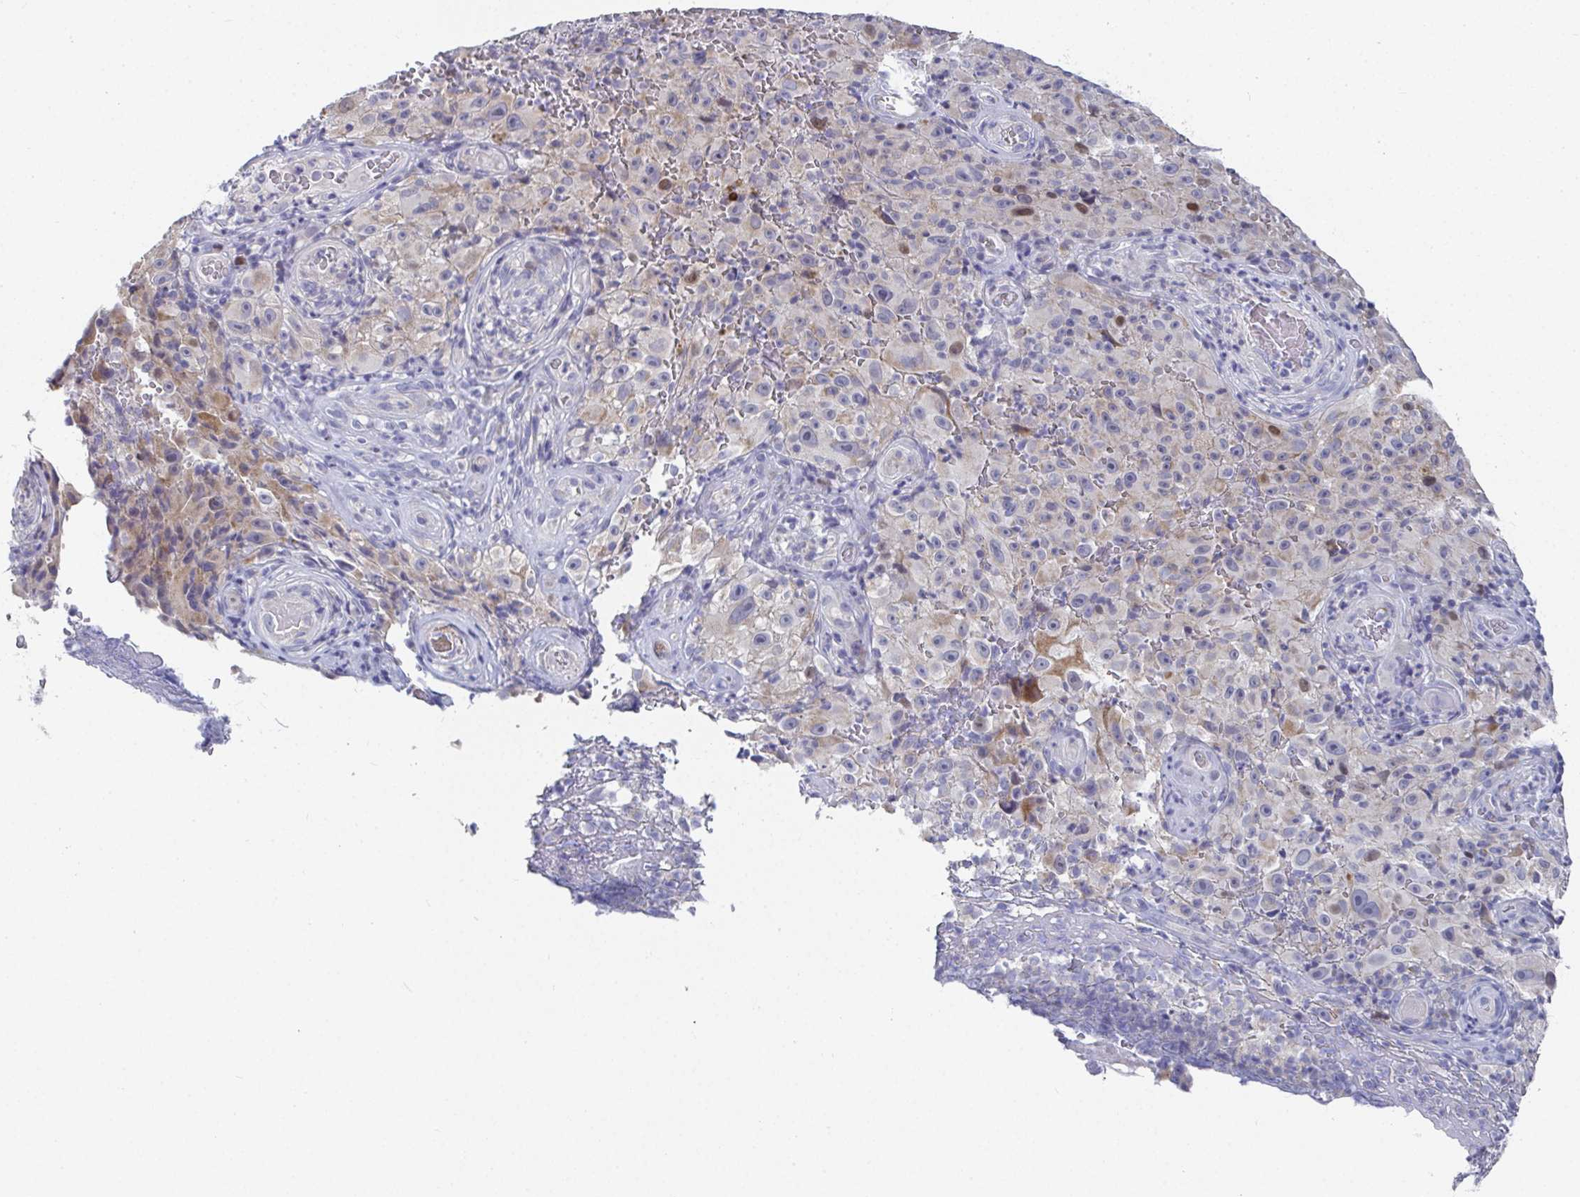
{"staining": {"intensity": "moderate", "quantity": "<25%", "location": "nuclear"}, "tissue": "melanoma", "cell_type": "Tumor cells", "image_type": "cancer", "snomed": [{"axis": "morphology", "description": "Malignant melanoma, NOS"}, {"axis": "topography", "description": "Skin"}], "caption": "High-magnification brightfield microscopy of malignant melanoma stained with DAB (brown) and counterstained with hematoxylin (blue). tumor cells exhibit moderate nuclear staining is present in approximately<25% of cells.", "gene": "ATP5F1C", "patient": {"sex": "female", "age": 82}}